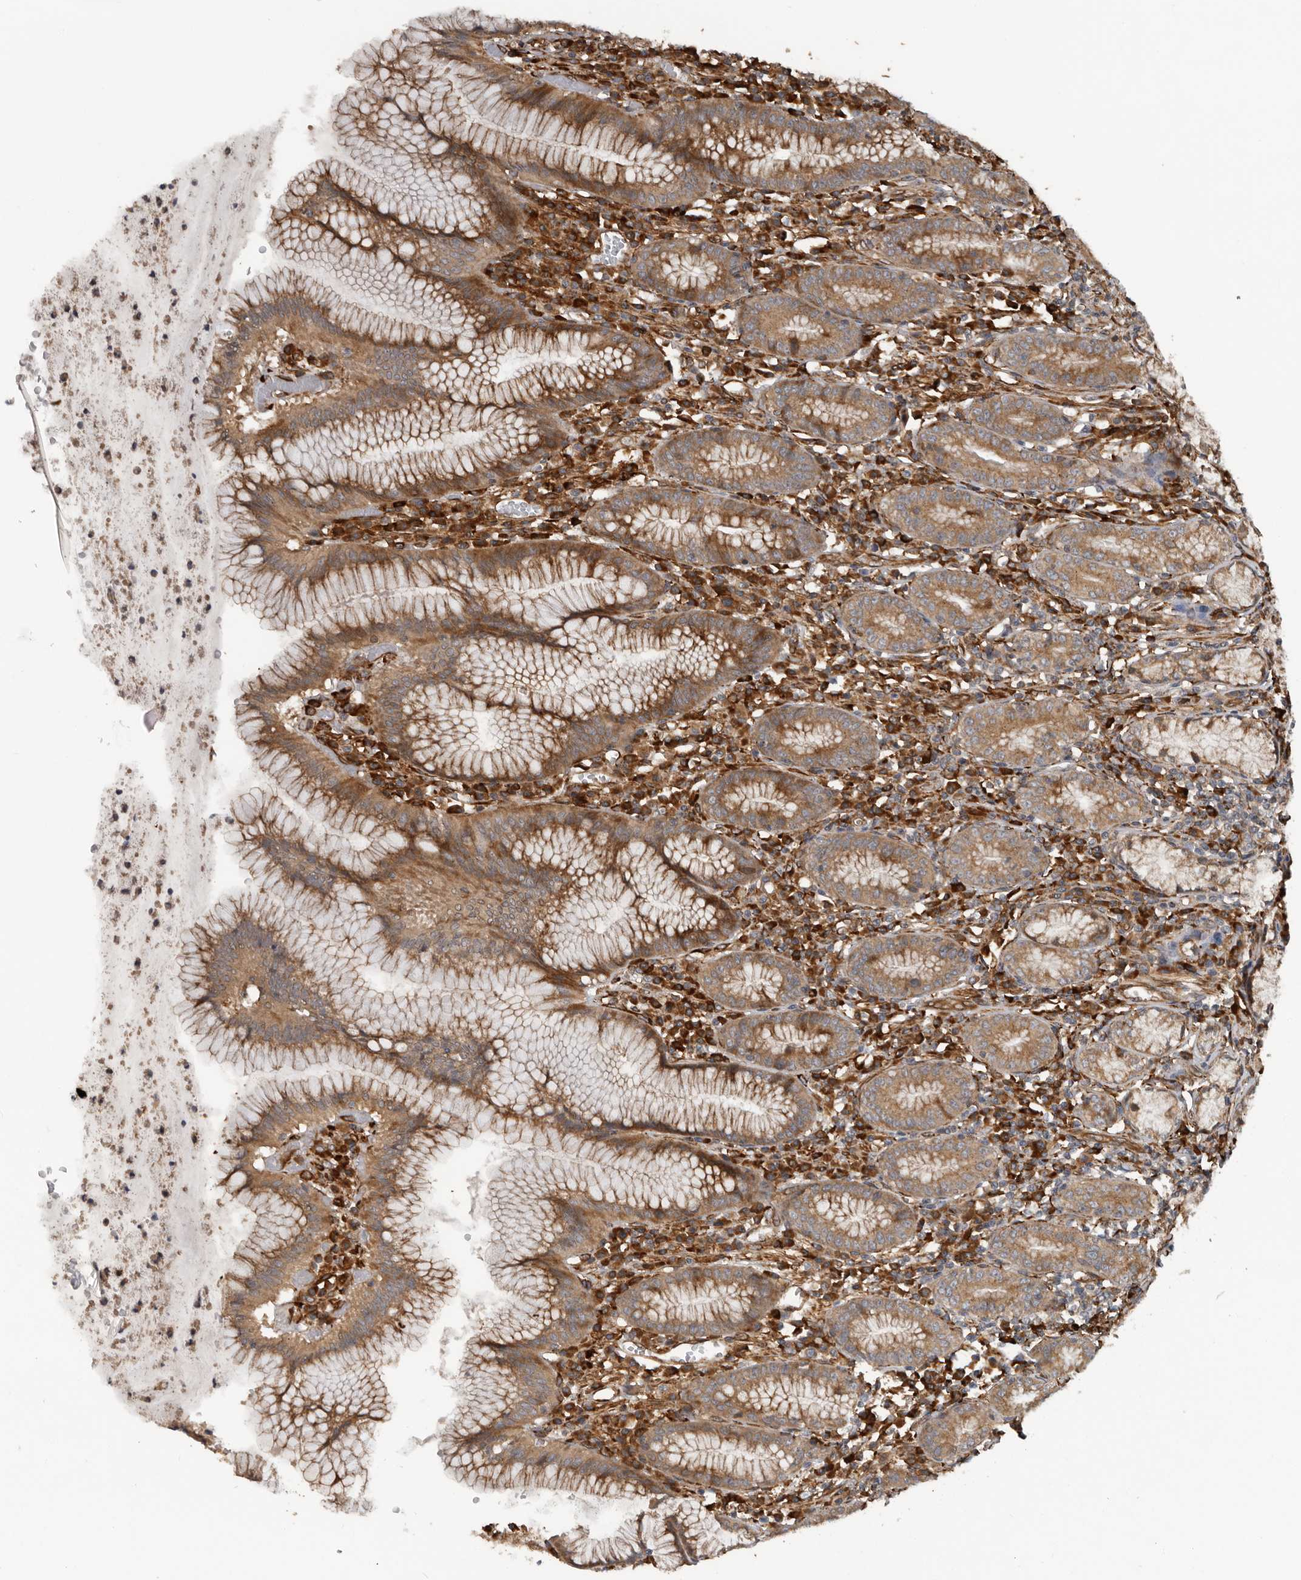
{"staining": {"intensity": "moderate", "quantity": ">75%", "location": "cytoplasmic/membranous"}, "tissue": "stomach", "cell_type": "Glandular cells", "image_type": "normal", "snomed": [{"axis": "morphology", "description": "Normal tissue, NOS"}, {"axis": "topography", "description": "Stomach"}], "caption": "Immunohistochemical staining of normal human stomach shows >75% levels of moderate cytoplasmic/membranous protein expression in about >75% of glandular cells. (DAB IHC, brown staining for protein, blue staining for nuclei).", "gene": "CEP350", "patient": {"sex": "male", "age": 55}}